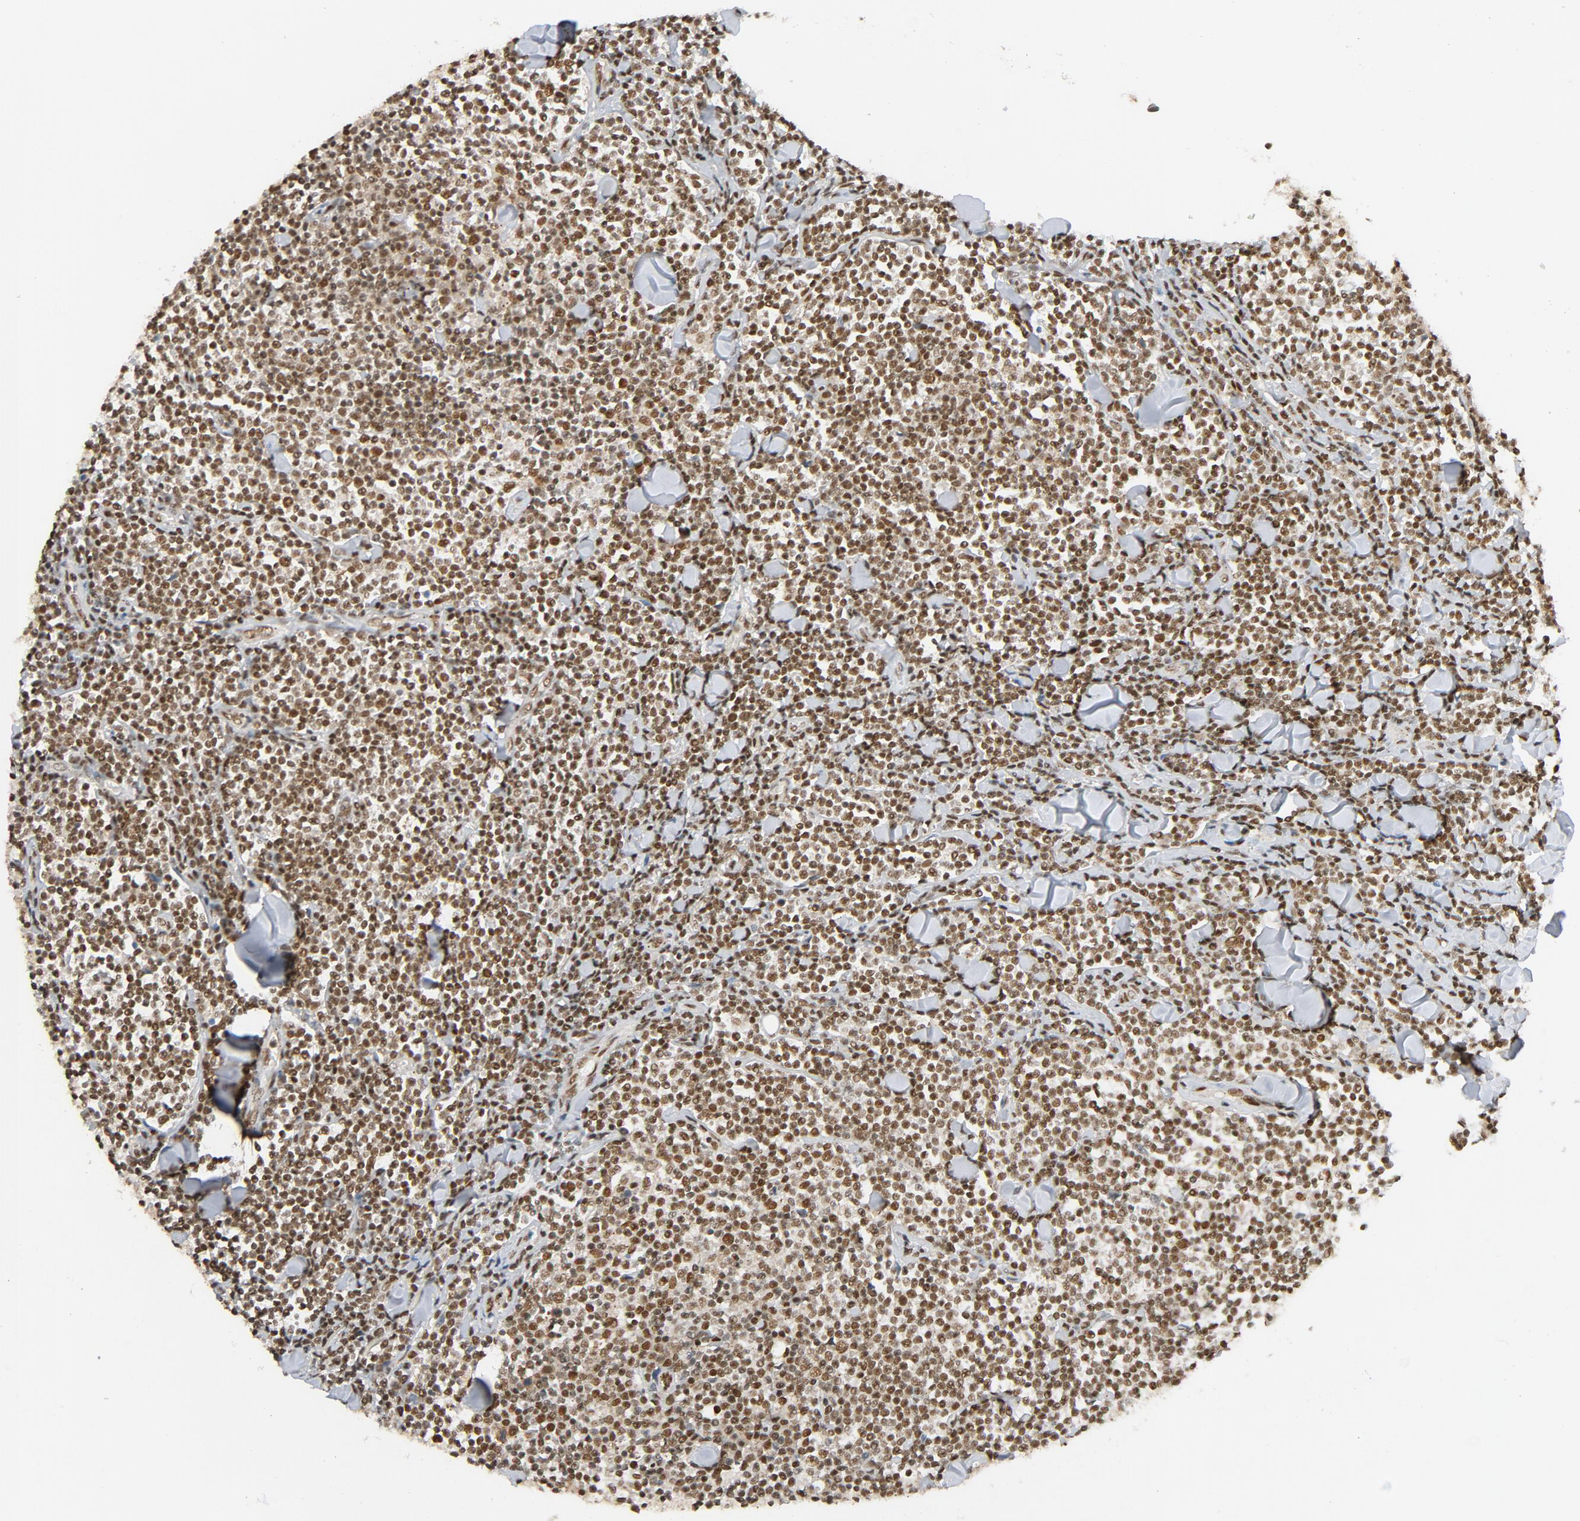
{"staining": {"intensity": "strong", "quantity": ">75%", "location": "nuclear"}, "tissue": "lymphoma", "cell_type": "Tumor cells", "image_type": "cancer", "snomed": [{"axis": "morphology", "description": "Malignant lymphoma, non-Hodgkin's type, Low grade"}, {"axis": "topography", "description": "Soft tissue"}], "caption": "Immunohistochemistry of malignant lymphoma, non-Hodgkin's type (low-grade) shows high levels of strong nuclear positivity in about >75% of tumor cells.", "gene": "SMARCD1", "patient": {"sex": "male", "age": 92}}